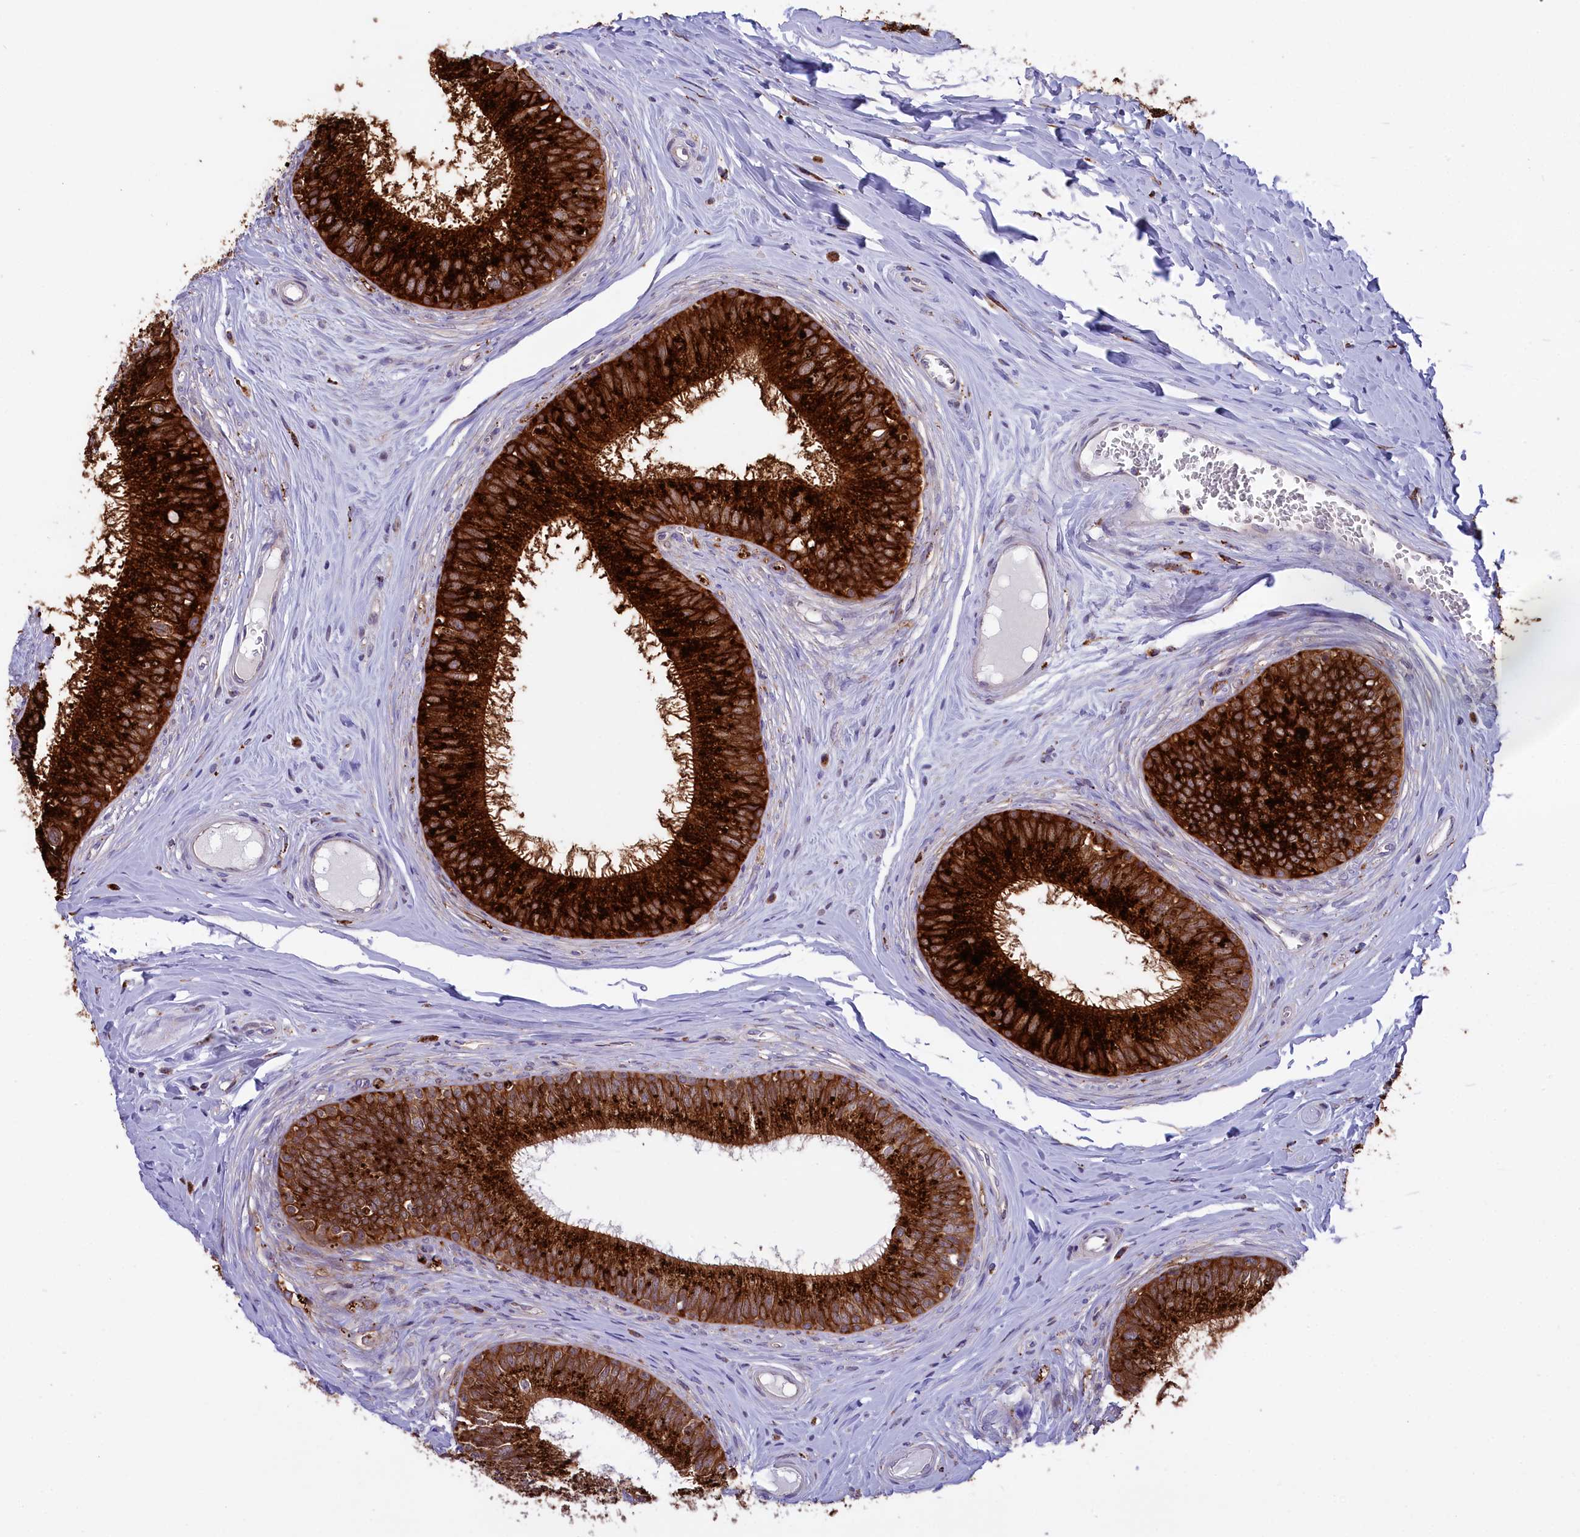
{"staining": {"intensity": "strong", "quantity": ">75%", "location": "cytoplasmic/membranous"}, "tissue": "epididymis", "cell_type": "Glandular cells", "image_type": "normal", "snomed": [{"axis": "morphology", "description": "Normal tissue, NOS"}, {"axis": "topography", "description": "Epididymis"}], "caption": "Immunohistochemical staining of normal epididymis exhibits strong cytoplasmic/membranous protein expression in approximately >75% of glandular cells.", "gene": "MAN2B1", "patient": {"sex": "male", "age": 33}}